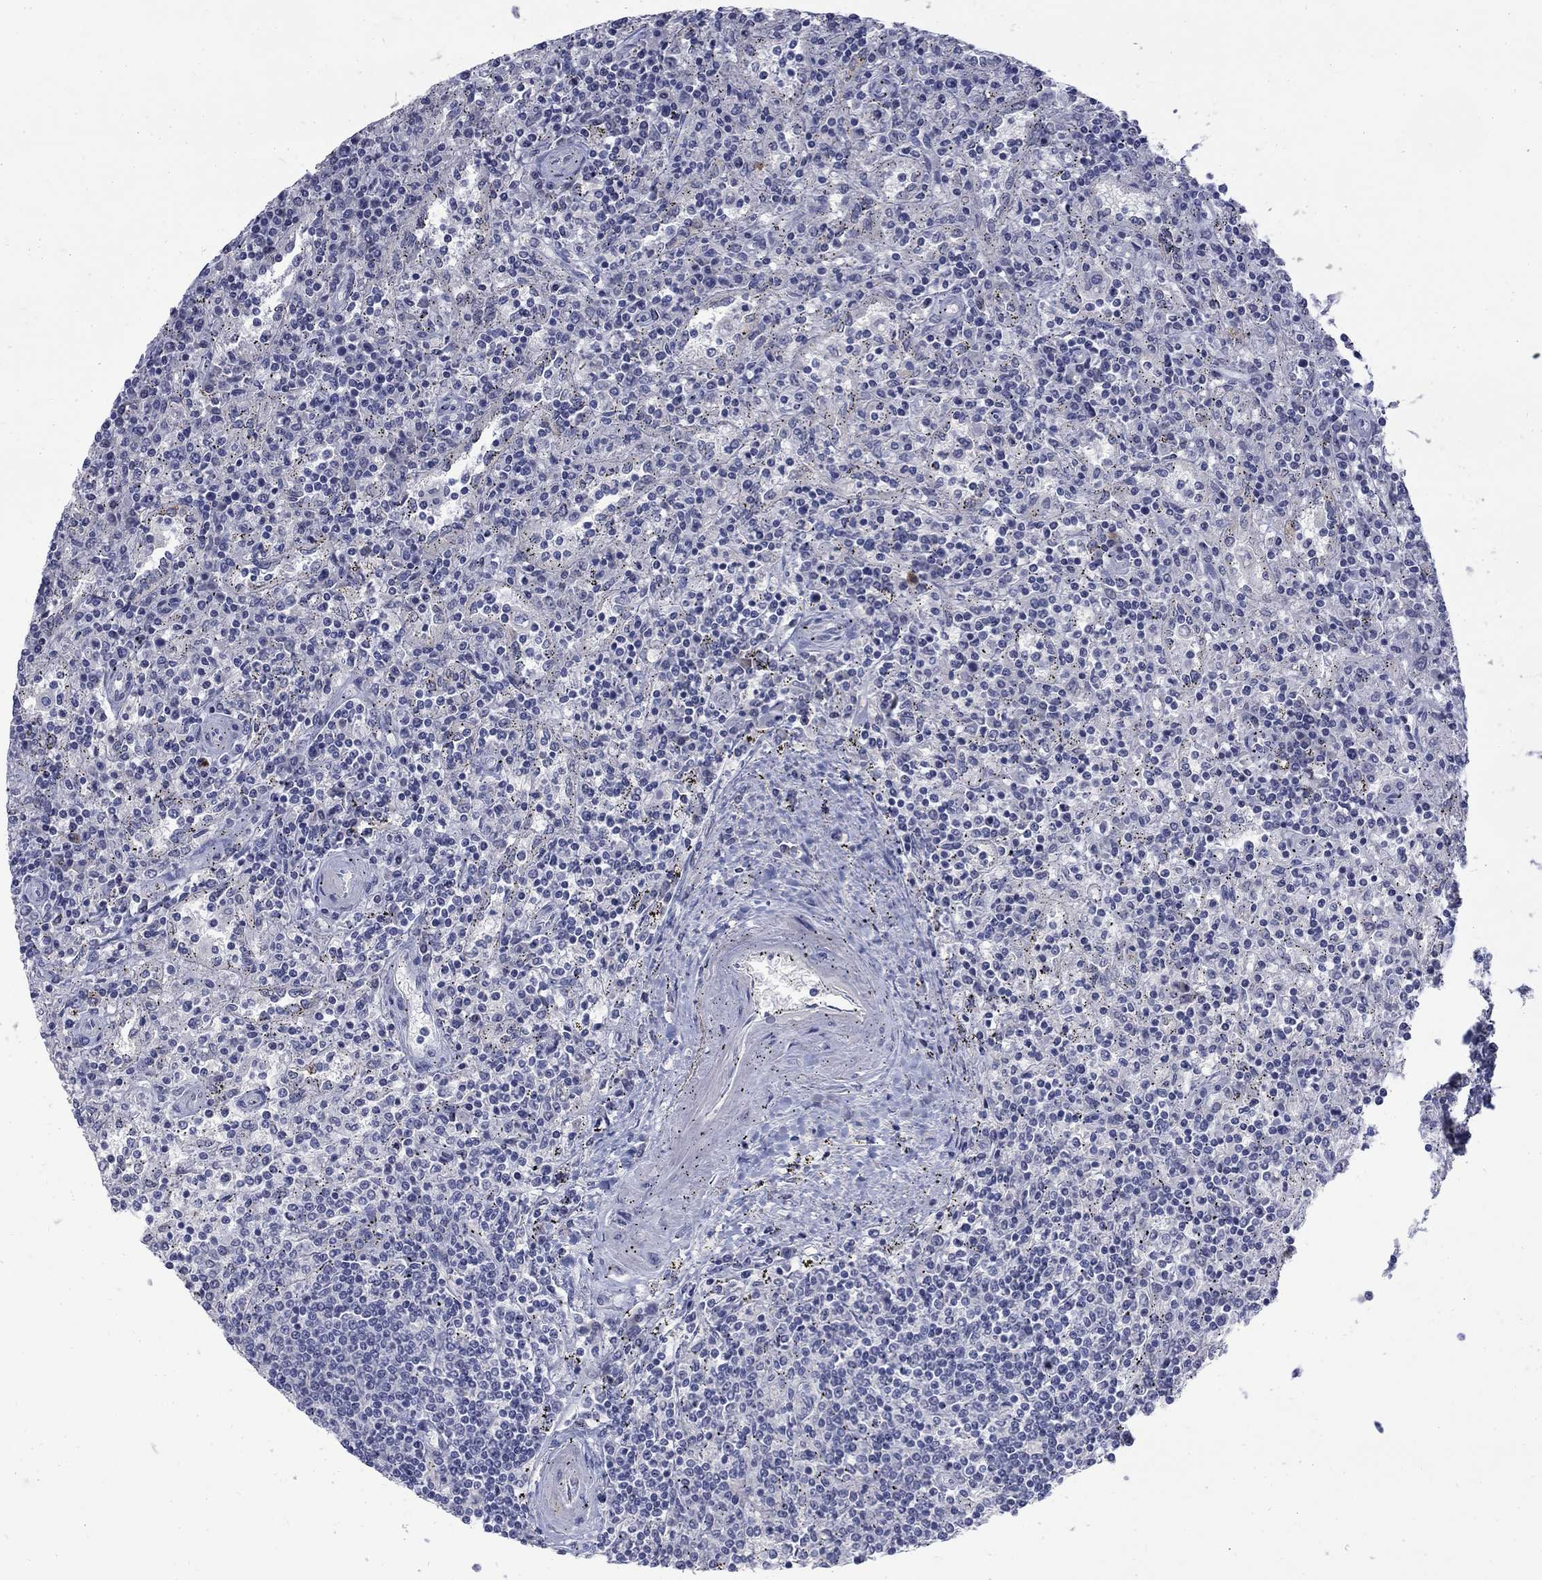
{"staining": {"intensity": "negative", "quantity": "none", "location": "none"}, "tissue": "lymphoma", "cell_type": "Tumor cells", "image_type": "cancer", "snomed": [{"axis": "morphology", "description": "Malignant lymphoma, non-Hodgkin's type, Low grade"}, {"axis": "topography", "description": "Spleen"}], "caption": "The image displays no significant positivity in tumor cells of lymphoma.", "gene": "CTNND2", "patient": {"sex": "male", "age": 62}}